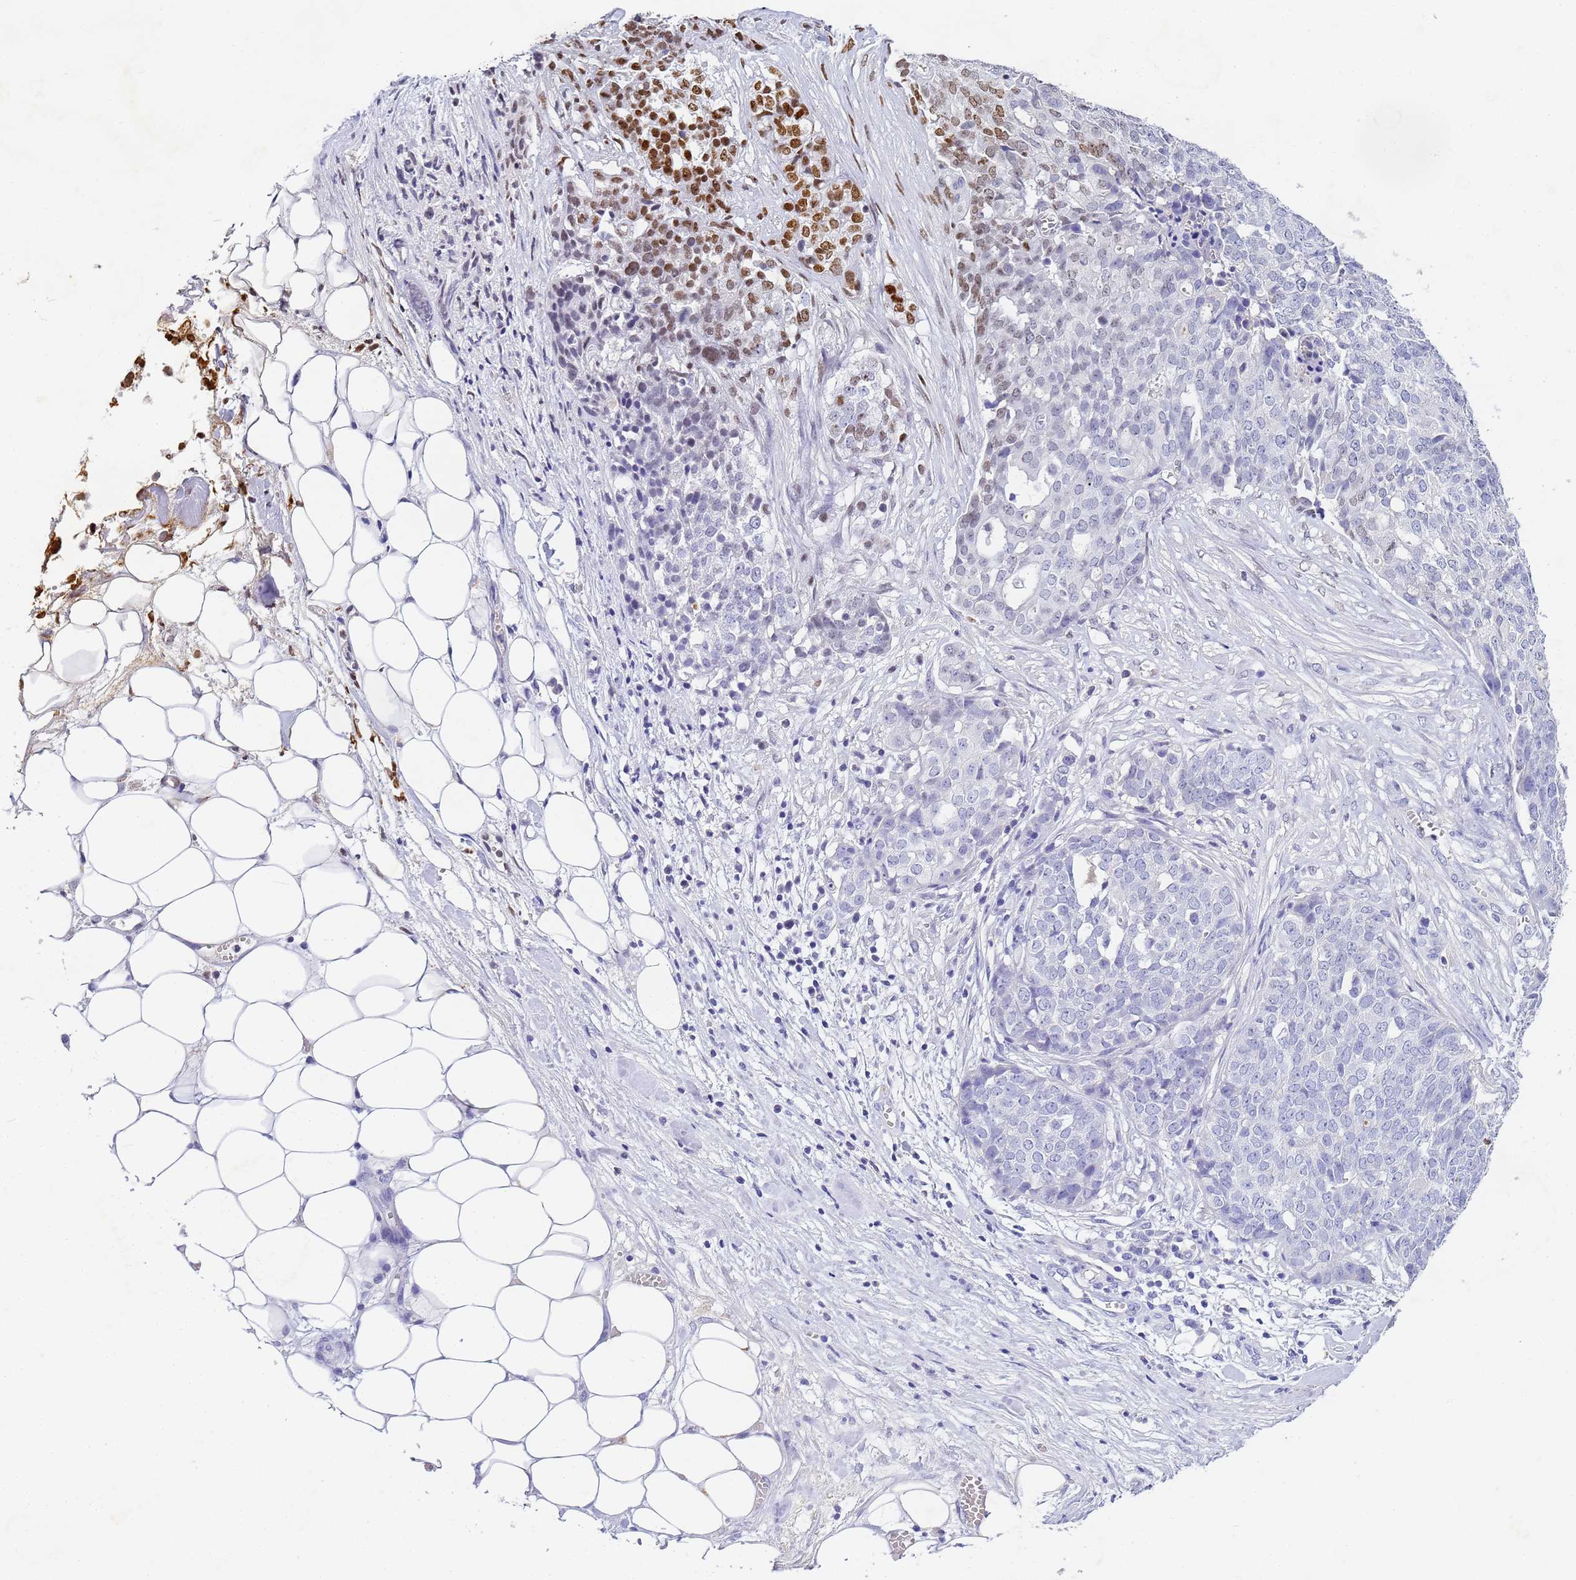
{"staining": {"intensity": "moderate", "quantity": "<25%", "location": "nuclear"}, "tissue": "ovarian cancer", "cell_type": "Tumor cells", "image_type": "cancer", "snomed": [{"axis": "morphology", "description": "Cystadenocarcinoma, serous, NOS"}, {"axis": "topography", "description": "Soft tissue"}, {"axis": "topography", "description": "Ovary"}], "caption": "The image reveals staining of ovarian cancer (serous cystadenocarcinoma), revealing moderate nuclear protein positivity (brown color) within tumor cells.", "gene": "CFHR2", "patient": {"sex": "female", "age": 57}}